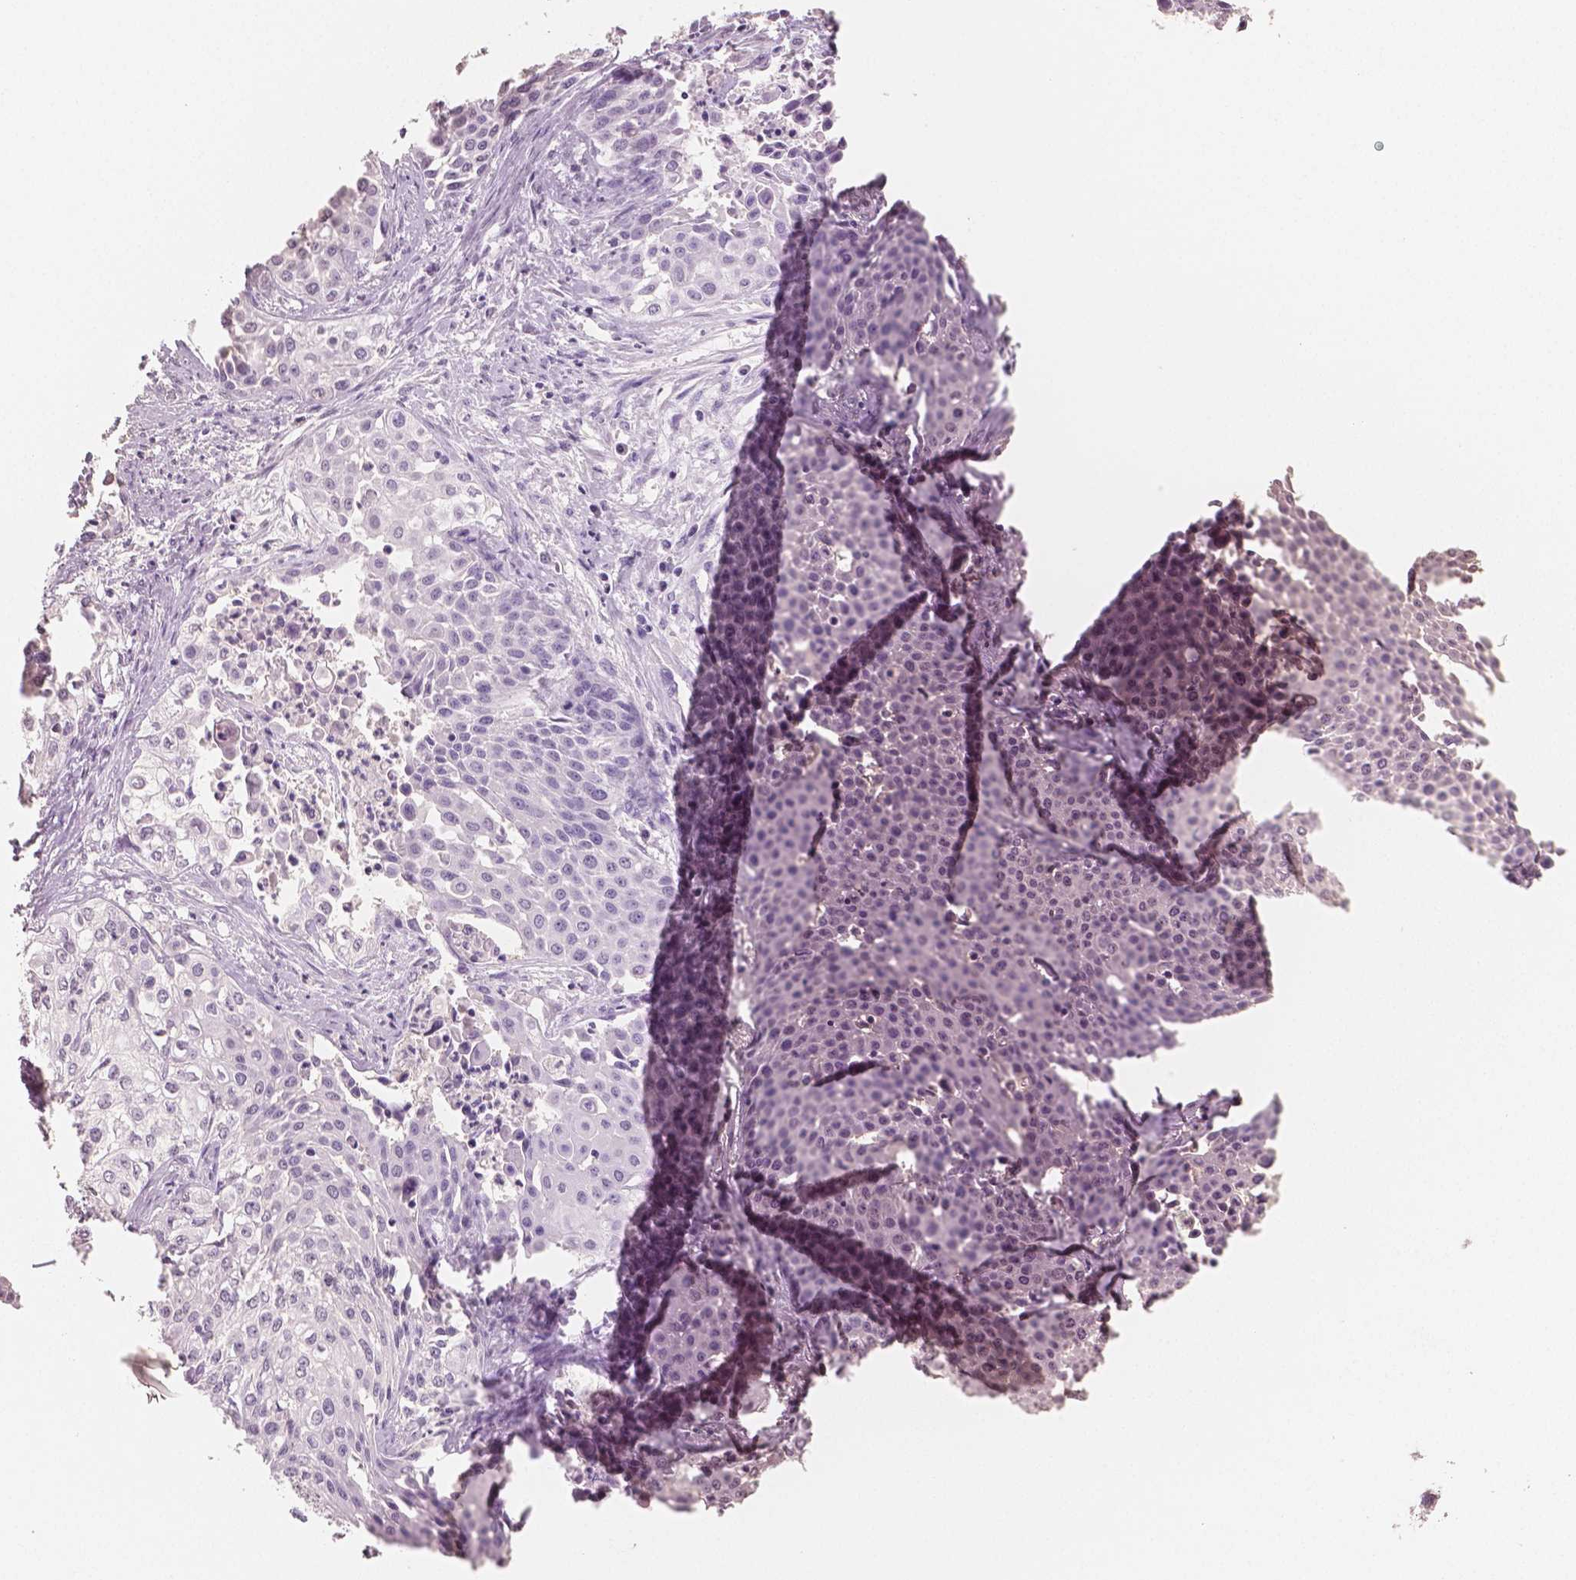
{"staining": {"intensity": "negative", "quantity": "none", "location": "none"}, "tissue": "cervical cancer", "cell_type": "Tumor cells", "image_type": "cancer", "snomed": [{"axis": "morphology", "description": "Squamous cell carcinoma, NOS"}, {"axis": "topography", "description": "Cervix"}], "caption": "The immunohistochemistry (IHC) micrograph has no significant staining in tumor cells of cervical squamous cell carcinoma tissue.", "gene": "NECAB2", "patient": {"sex": "female", "age": 39}}